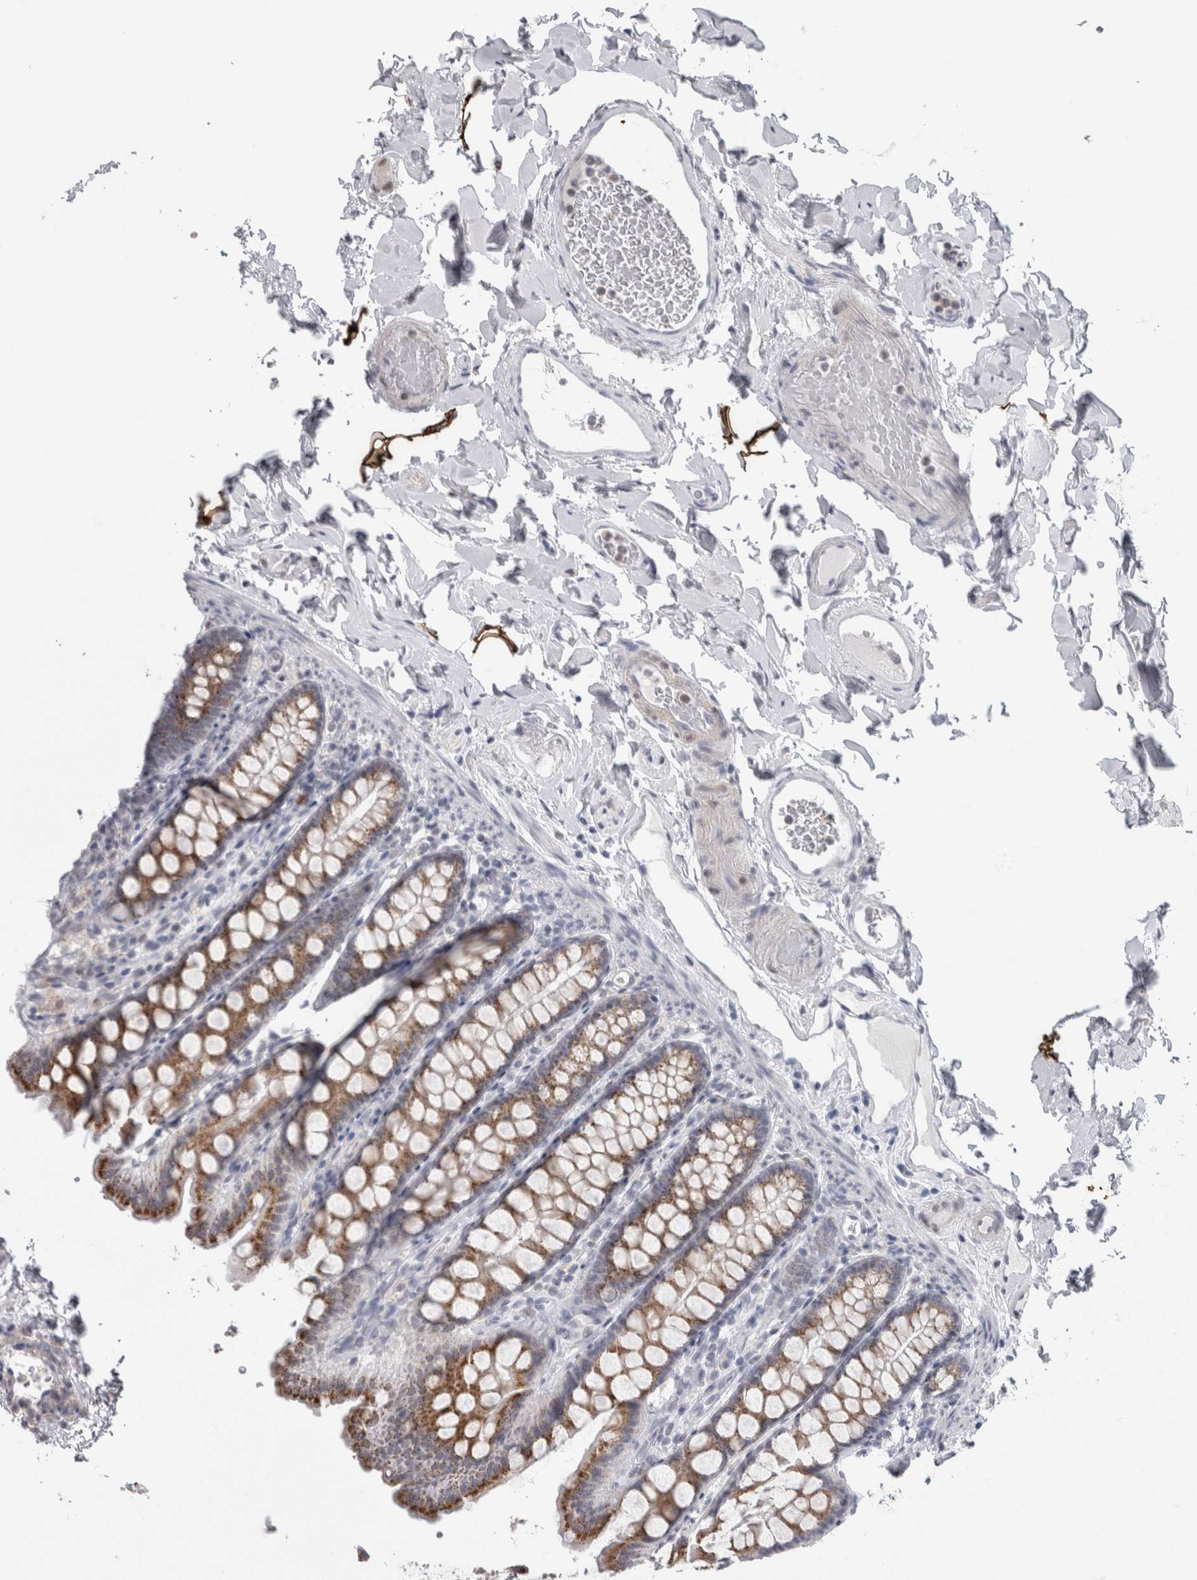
{"staining": {"intensity": "negative", "quantity": "none", "location": "none"}, "tissue": "colon", "cell_type": "Endothelial cells", "image_type": "normal", "snomed": [{"axis": "morphology", "description": "Normal tissue, NOS"}, {"axis": "topography", "description": "Colon"}, {"axis": "topography", "description": "Peripheral nerve tissue"}], "caption": "This is an immunohistochemistry photomicrograph of benign colon. There is no positivity in endothelial cells.", "gene": "PLIN1", "patient": {"sex": "female", "age": 61}}